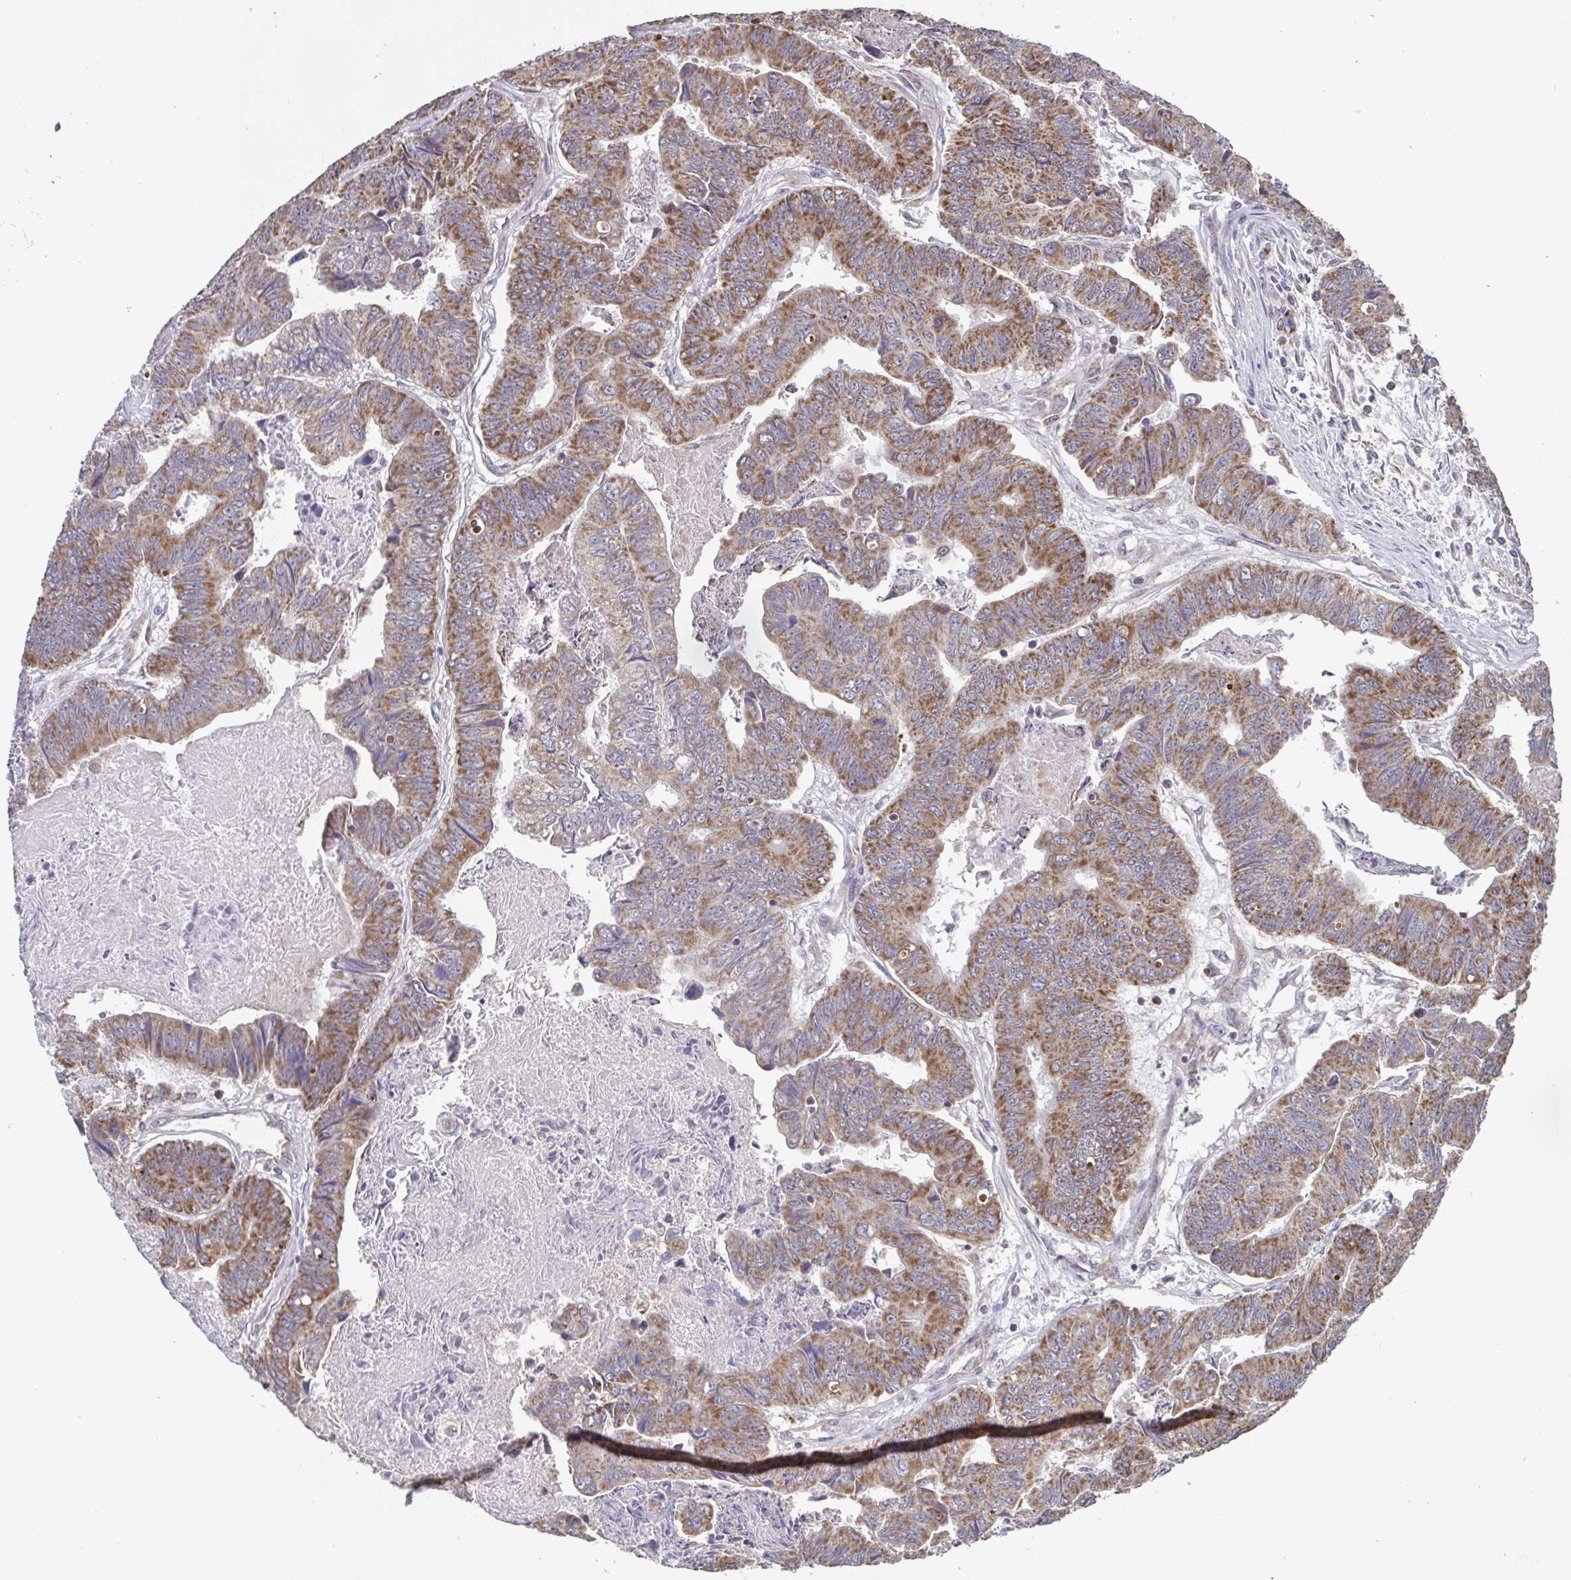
{"staining": {"intensity": "moderate", "quantity": ">75%", "location": "cytoplasmic/membranous"}, "tissue": "stomach cancer", "cell_type": "Tumor cells", "image_type": "cancer", "snomed": [{"axis": "morphology", "description": "Adenocarcinoma, NOS"}, {"axis": "topography", "description": "Stomach, lower"}], "caption": "Protein expression analysis of stomach cancer shows moderate cytoplasmic/membranous positivity in about >75% of tumor cells.", "gene": "DIP2B", "patient": {"sex": "male", "age": 77}}